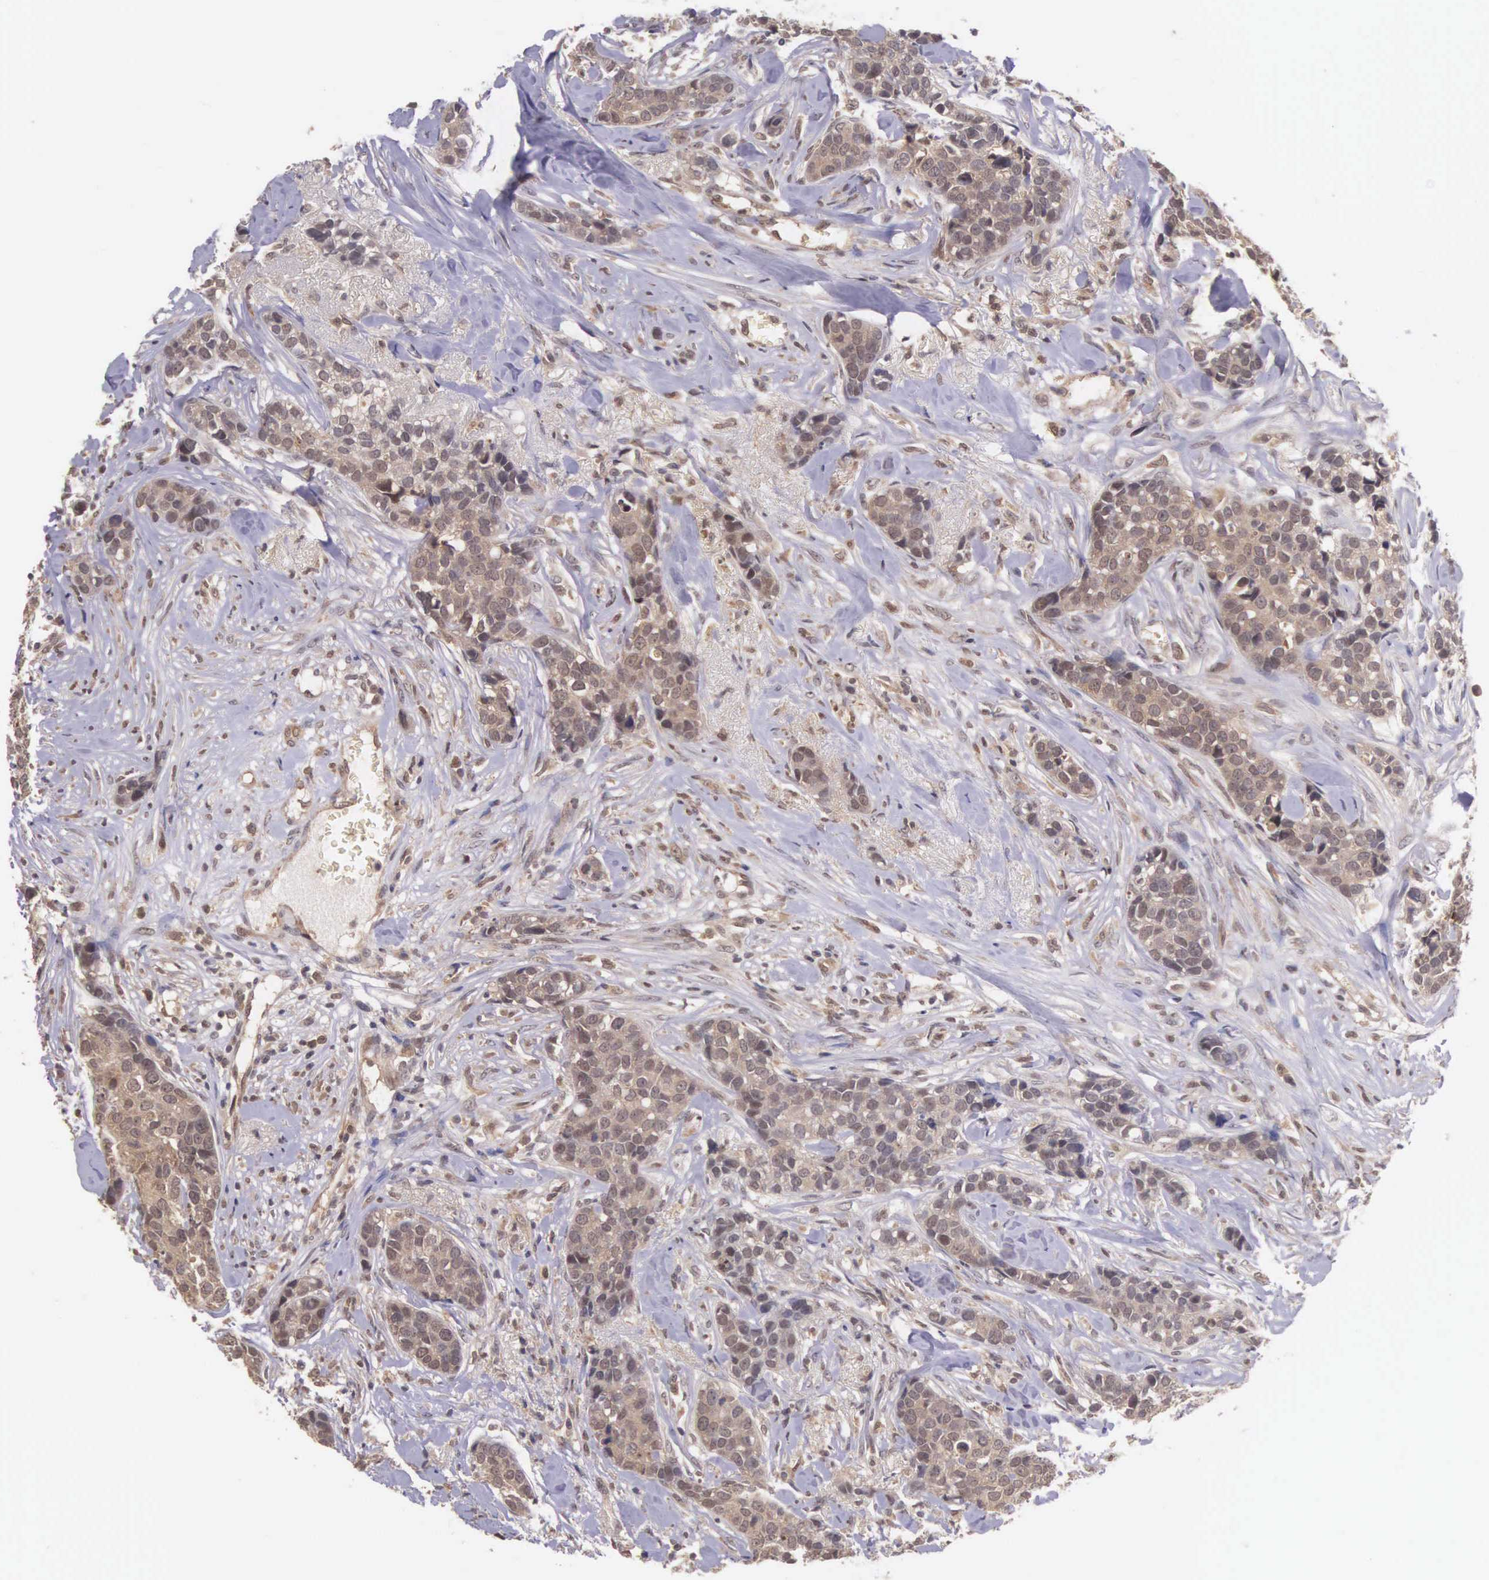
{"staining": {"intensity": "moderate", "quantity": ">75%", "location": "cytoplasmic/membranous"}, "tissue": "breast cancer", "cell_type": "Tumor cells", "image_type": "cancer", "snomed": [{"axis": "morphology", "description": "Duct carcinoma"}, {"axis": "topography", "description": "Breast"}], "caption": "A micrograph of human intraductal carcinoma (breast) stained for a protein demonstrates moderate cytoplasmic/membranous brown staining in tumor cells.", "gene": "VASH1", "patient": {"sex": "female", "age": 91}}